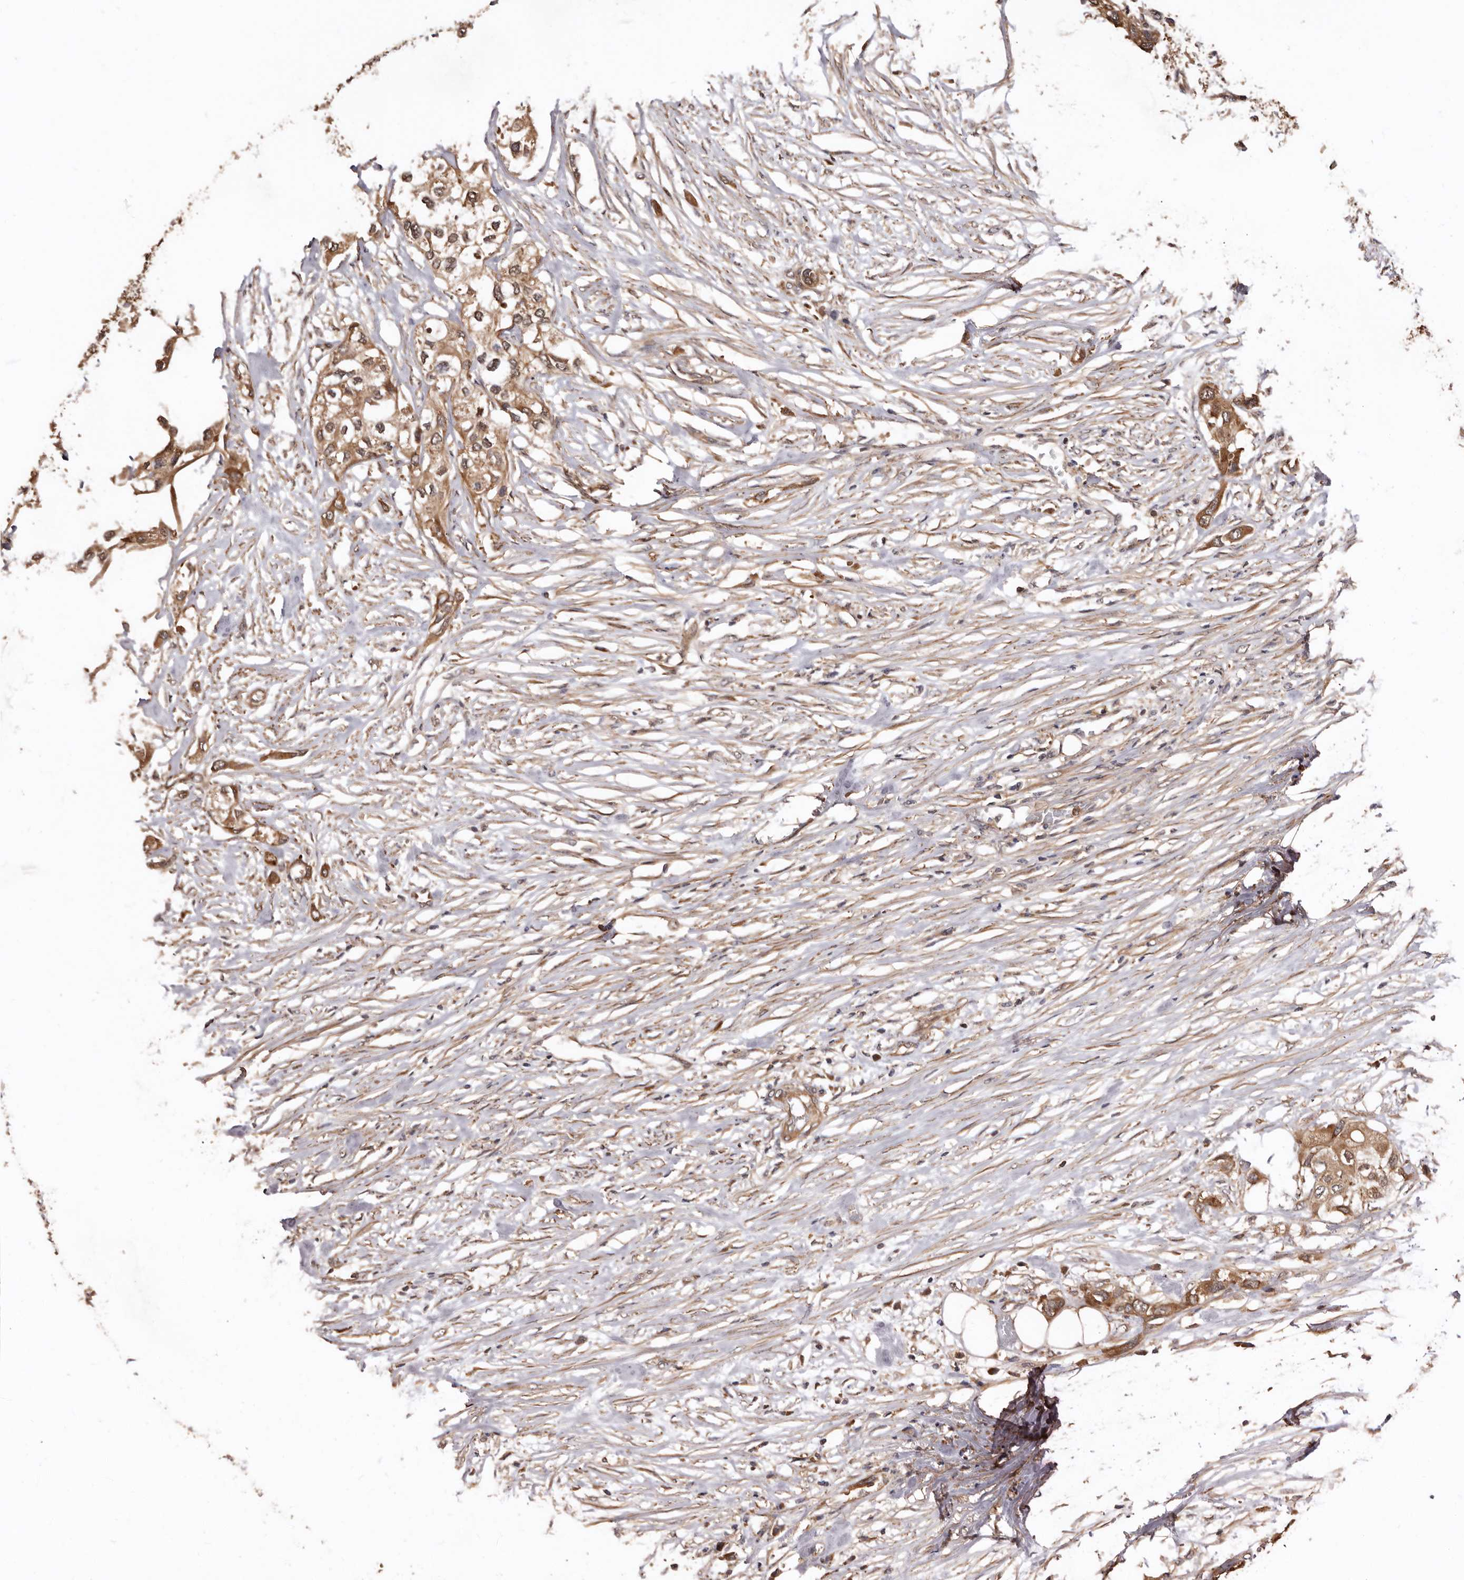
{"staining": {"intensity": "moderate", "quantity": ">75%", "location": "cytoplasmic/membranous,nuclear"}, "tissue": "urothelial cancer", "cell_type": "Tumor cells", "image_type": "cancer", "snomed": [{"axis": "morphology", "description": "Urothelial carcinoma, High grade"}, {"axis": "topography", "description": "Urinary bladder"}], "caption": "Protein analysis of high-grade urothelial carcinoma tissue exhibits moderate cytoplasmic/membranous and nuclear staining in about >75% of tumor cells.", "gene": "COQ8B", "patient": {"sex": "male", "age": 64}}